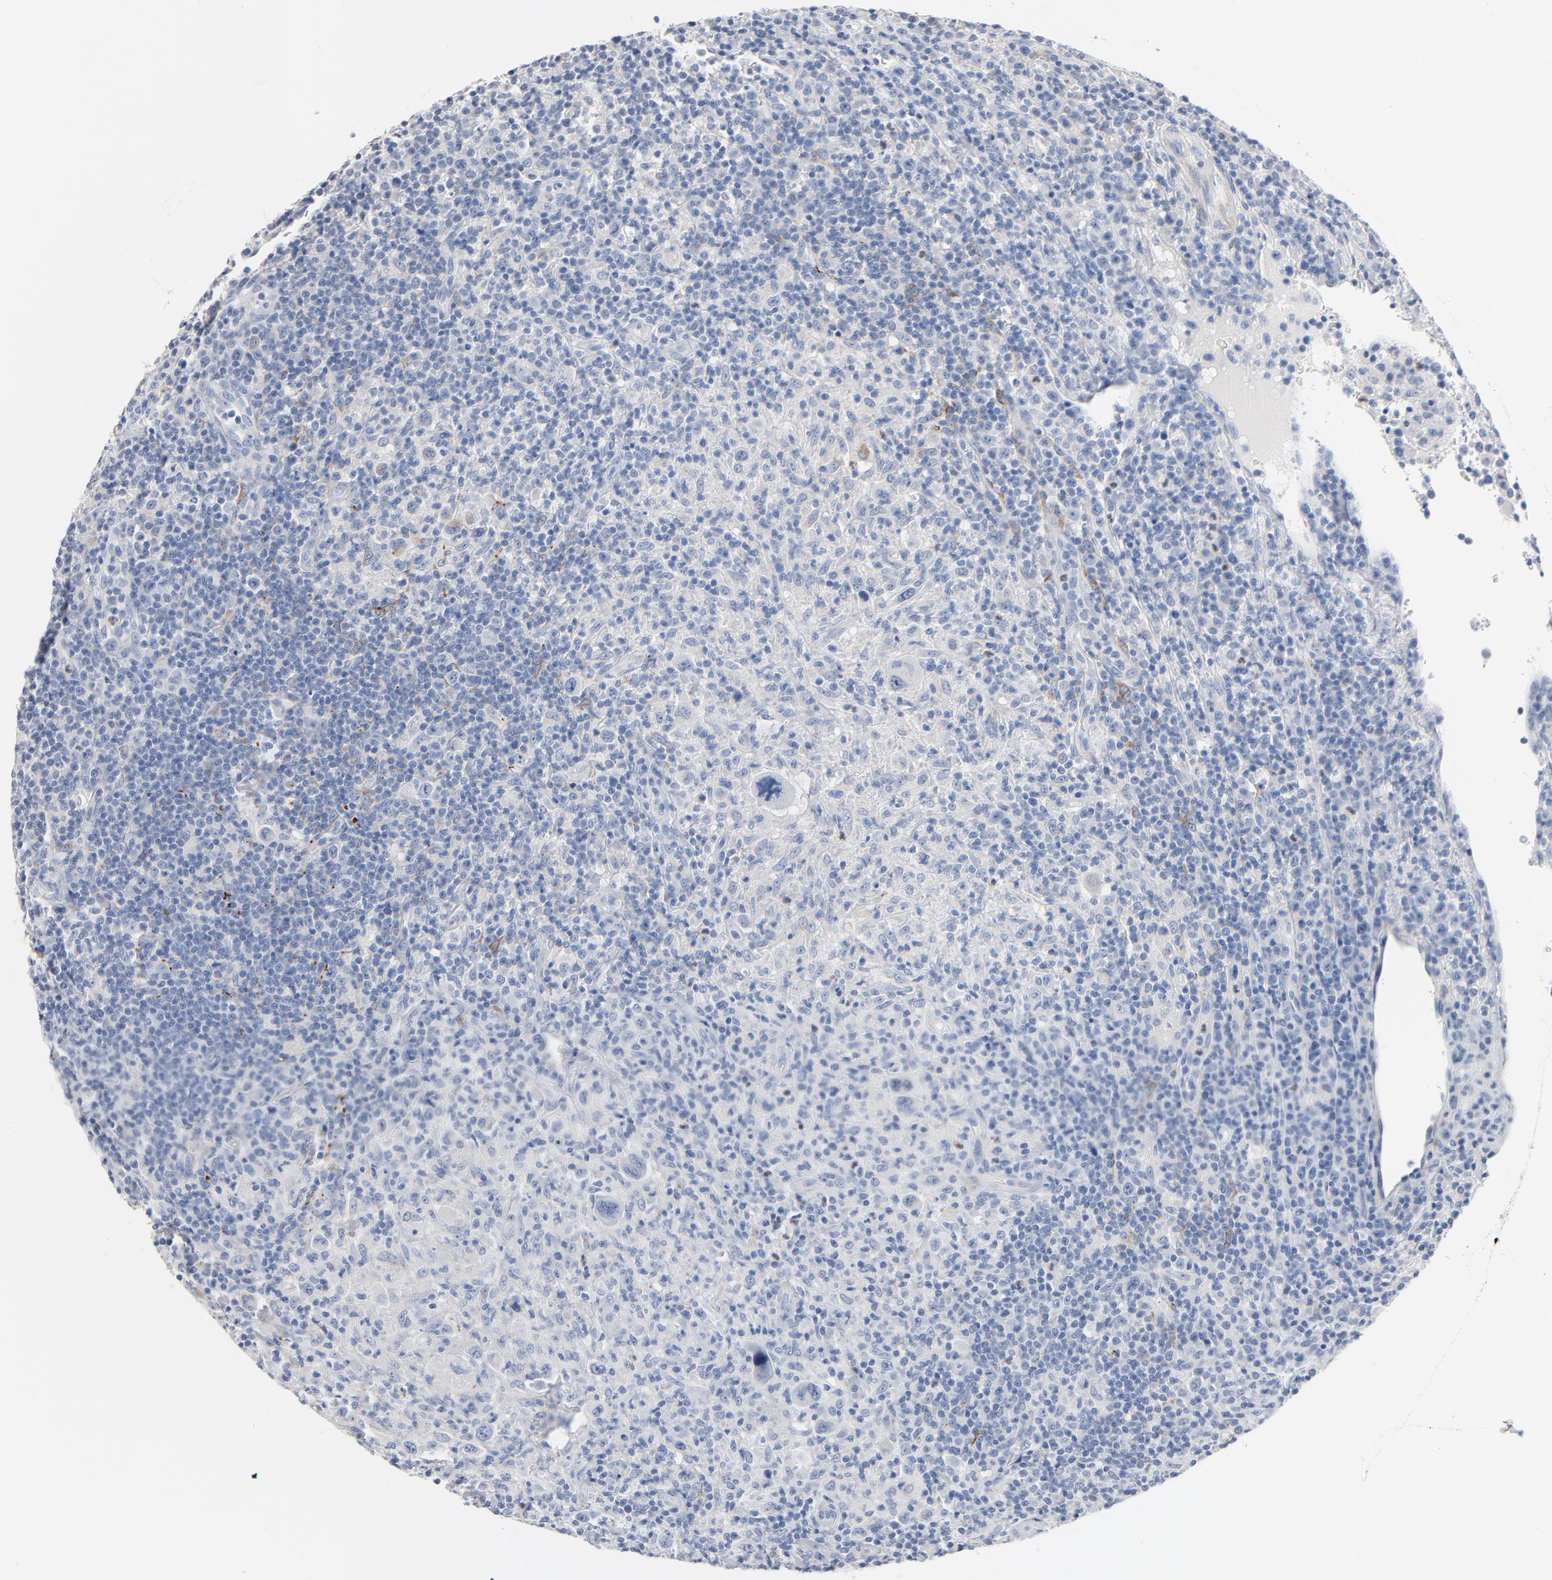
{"staining": {"intensity": "negative", "quantity": "none", "location": "none"}, "tissue": "lymphoma", "cell_type": "Tumor cells", "image_type": "cancer", "snomed": [{"axis": "morphology", "description": "Hodgkin's disease, NOS"}, {"axis": "topography", "description": "Lymph node"}], "caption": "Photomicrograph shows no significant protein staining in tumor cells of lymphoma.", "gene": "IFT43", "patient": {"sex": "male", "age": 65}}